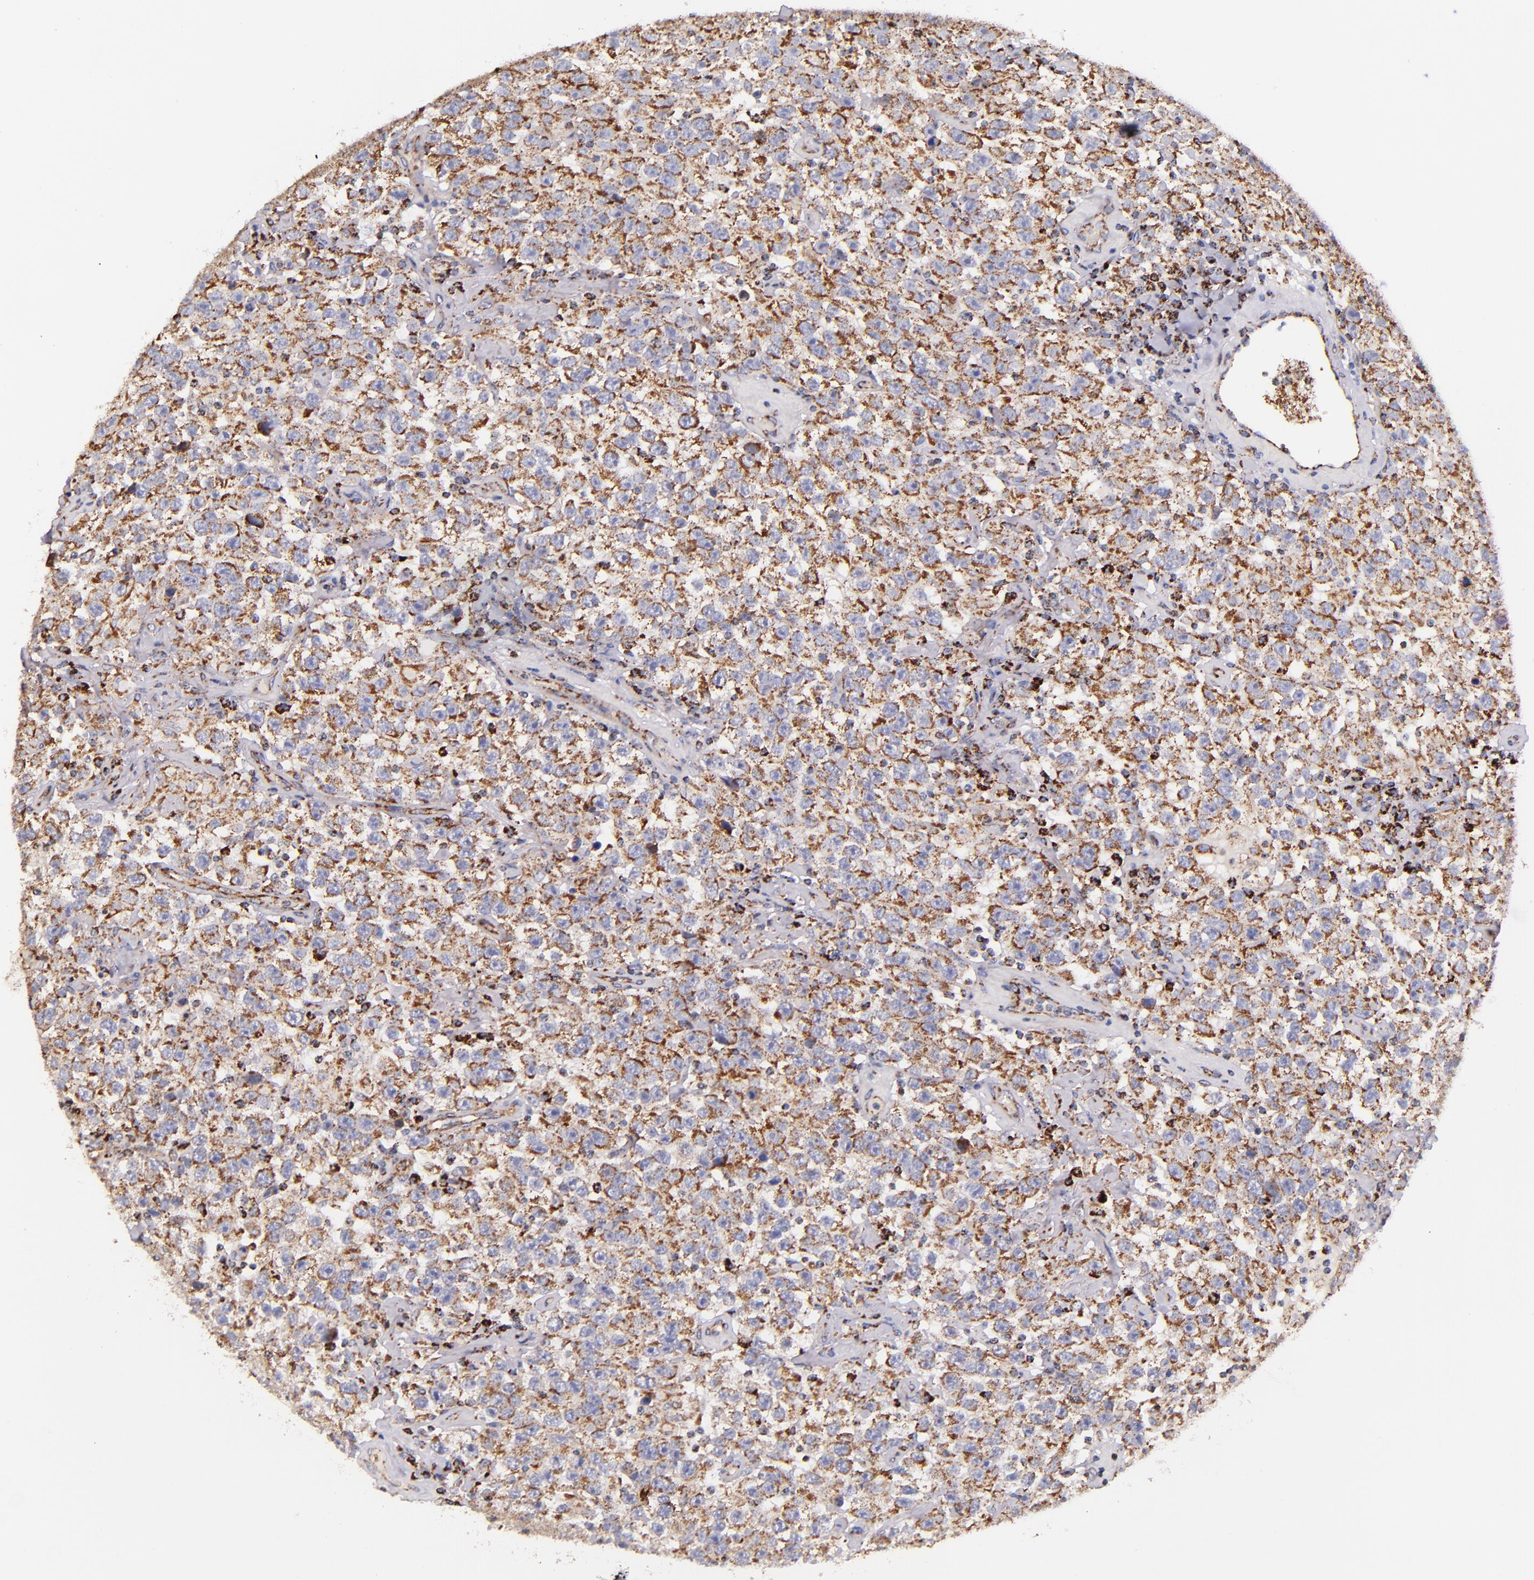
{"staining": {"intensity": "moderate", "quantity": ">75%", "location": "cytoplasmic/membranous"}, "tissue": "testis cancer", "cell_type": "Tumor cells", "image_type": "cancer", "snomed": [{"axis": "morphology", "description": "Seminoma, NOS"}, {"axis": "topography", "description": "Testis"}], "caption": "Human testis cancer (seminoma) stained with a protein marker exhibits moderate staining in tumor cells.", "gene": "IDH3G", "patient": {"sex": "male", "age": 41}}